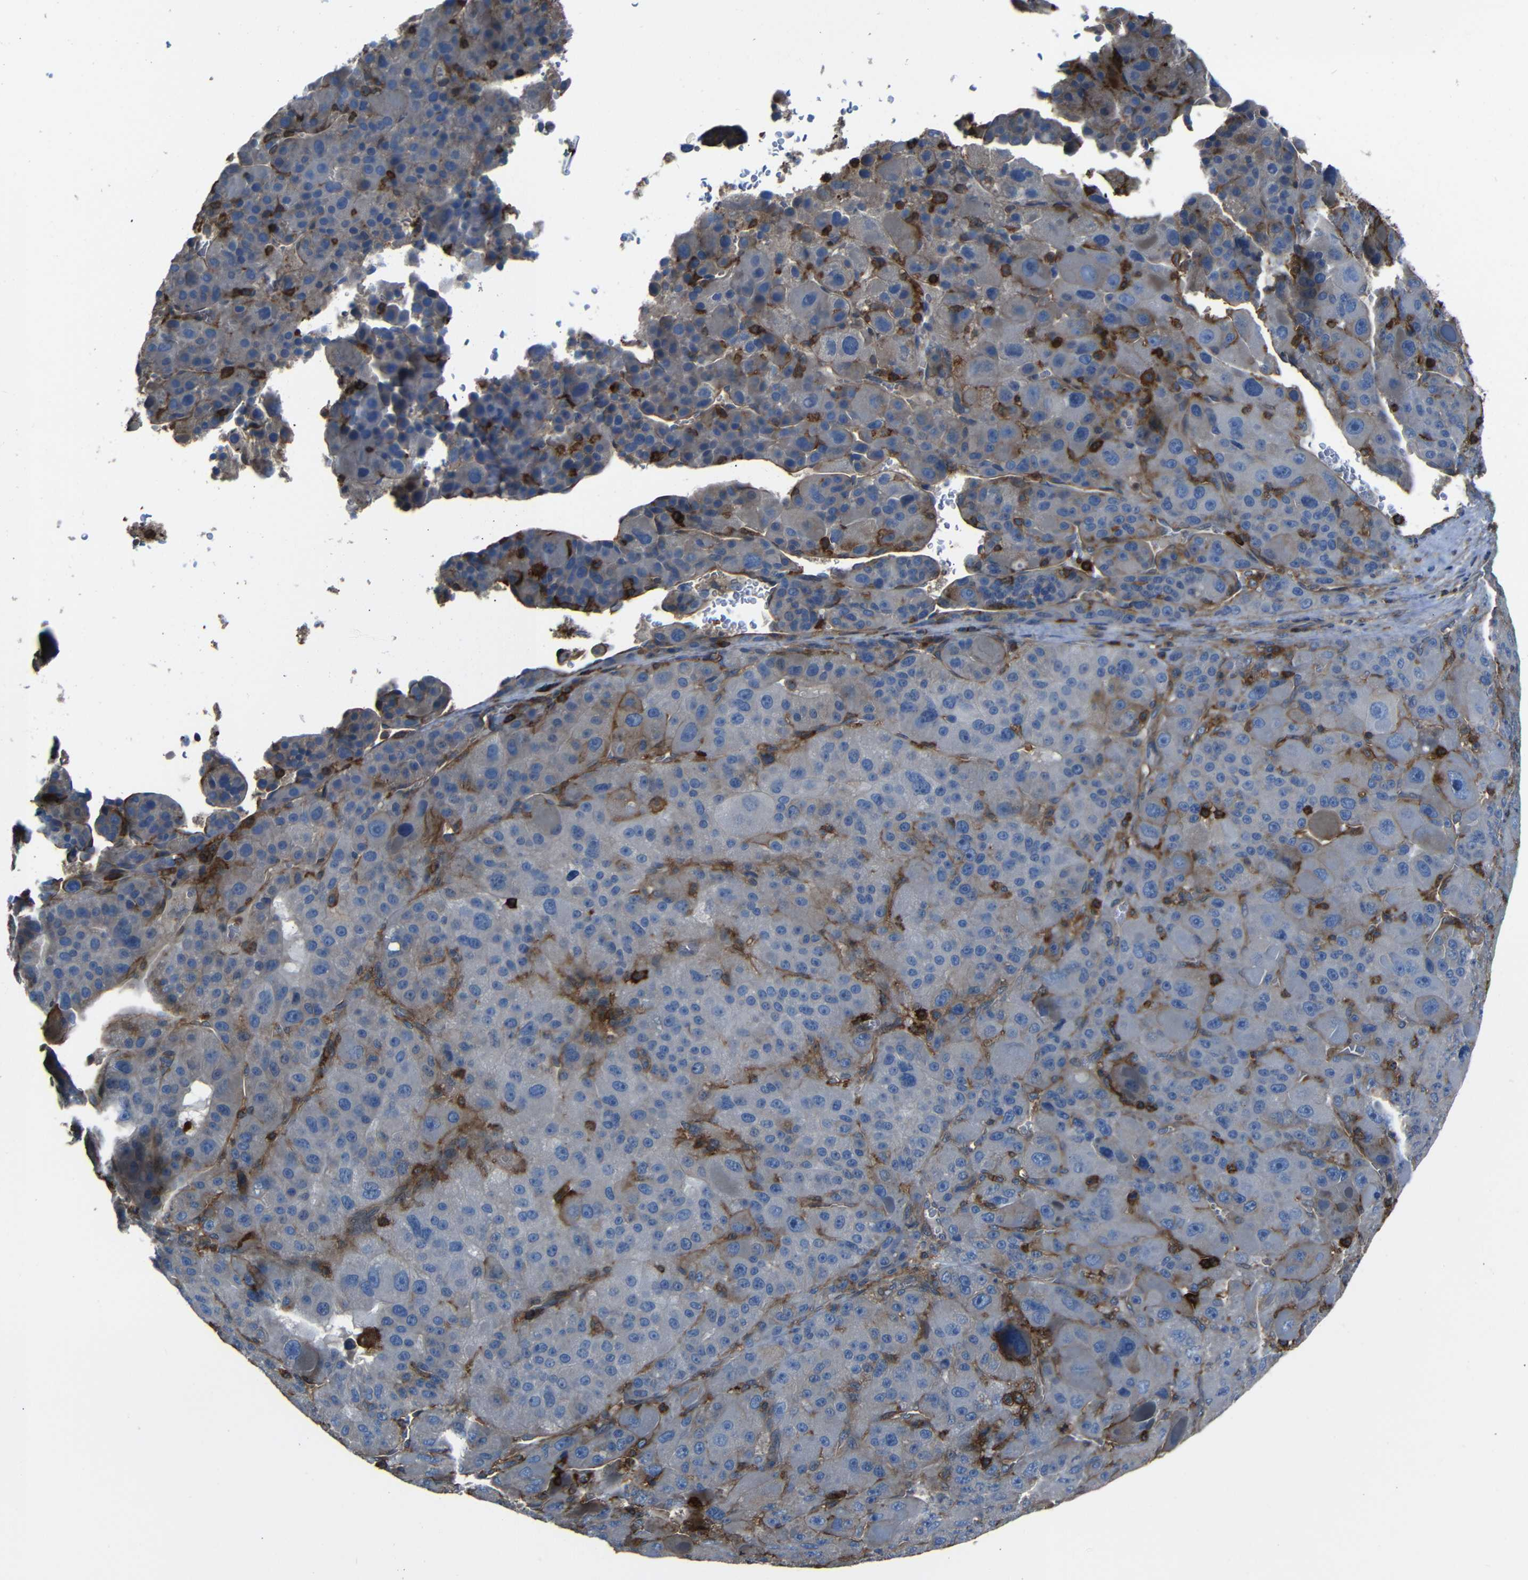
{"staining": {"intensity": "negative", "quantity": "none", "location": "none"}, "tissue": "liver cancer", "cell_type": "Tumor cells", "image_type": "cancer", "snomed": [{"axis": "morphology", "description": "Carcinoma, Hepatocellular, NOS"}, {"axis": "topography", "description": "Liver"}], "caption": "High magnification brightfield microscopy of liver cancer stained with DAB (brown) and counterstained with hematoxylin (blue): tumor cells show no significant expression.", "gene": "ADGRE5", "patient": {"sex": "male", "age": 76}}